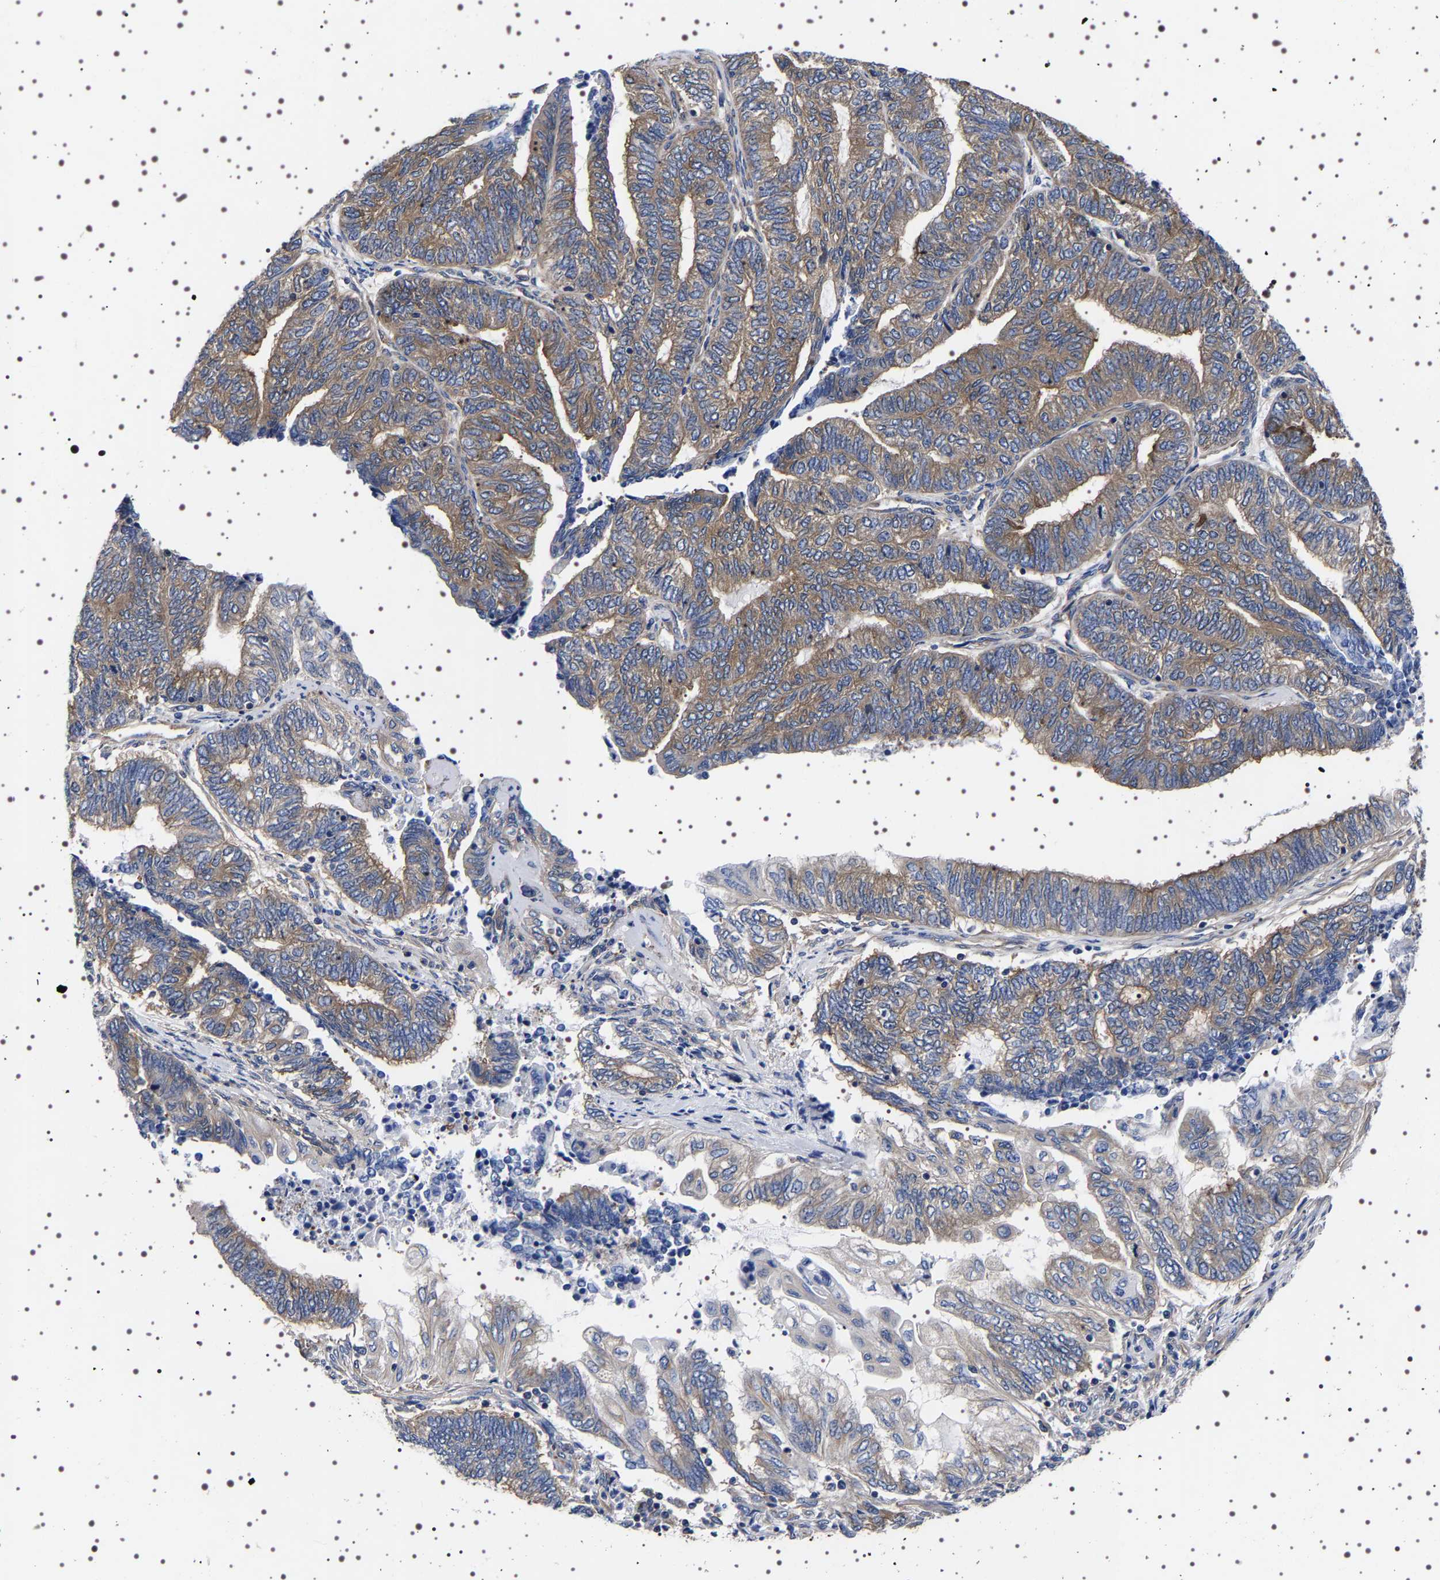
{"staining": {"intensity": "weak", "quantity": ">75%", "location": "cytoplasmic/membranous"}, "tissue": "endometrial cancer", "cell_type": "Tumor cells", "image_type": "cancer", "snomed": [{"axis": "morphology", "description": "Adenocarcinoma, NOS"}, {"axis": "topography", "description": "Uterus"}, {"axis": "topography", "description": "Endometrium"}], "caption": "An IHC micrograph of neoplastic tissue is shown. Protein staining in brown highlights weak cytoplasmic/membranous positivity in endometrial cancer (adenocarcinoma) within tumor cells. (Brightfield microscopy of DAB IHC at high magnification).", "gene": "DARS1", "patient": {"sex": "female", "age": 70}}